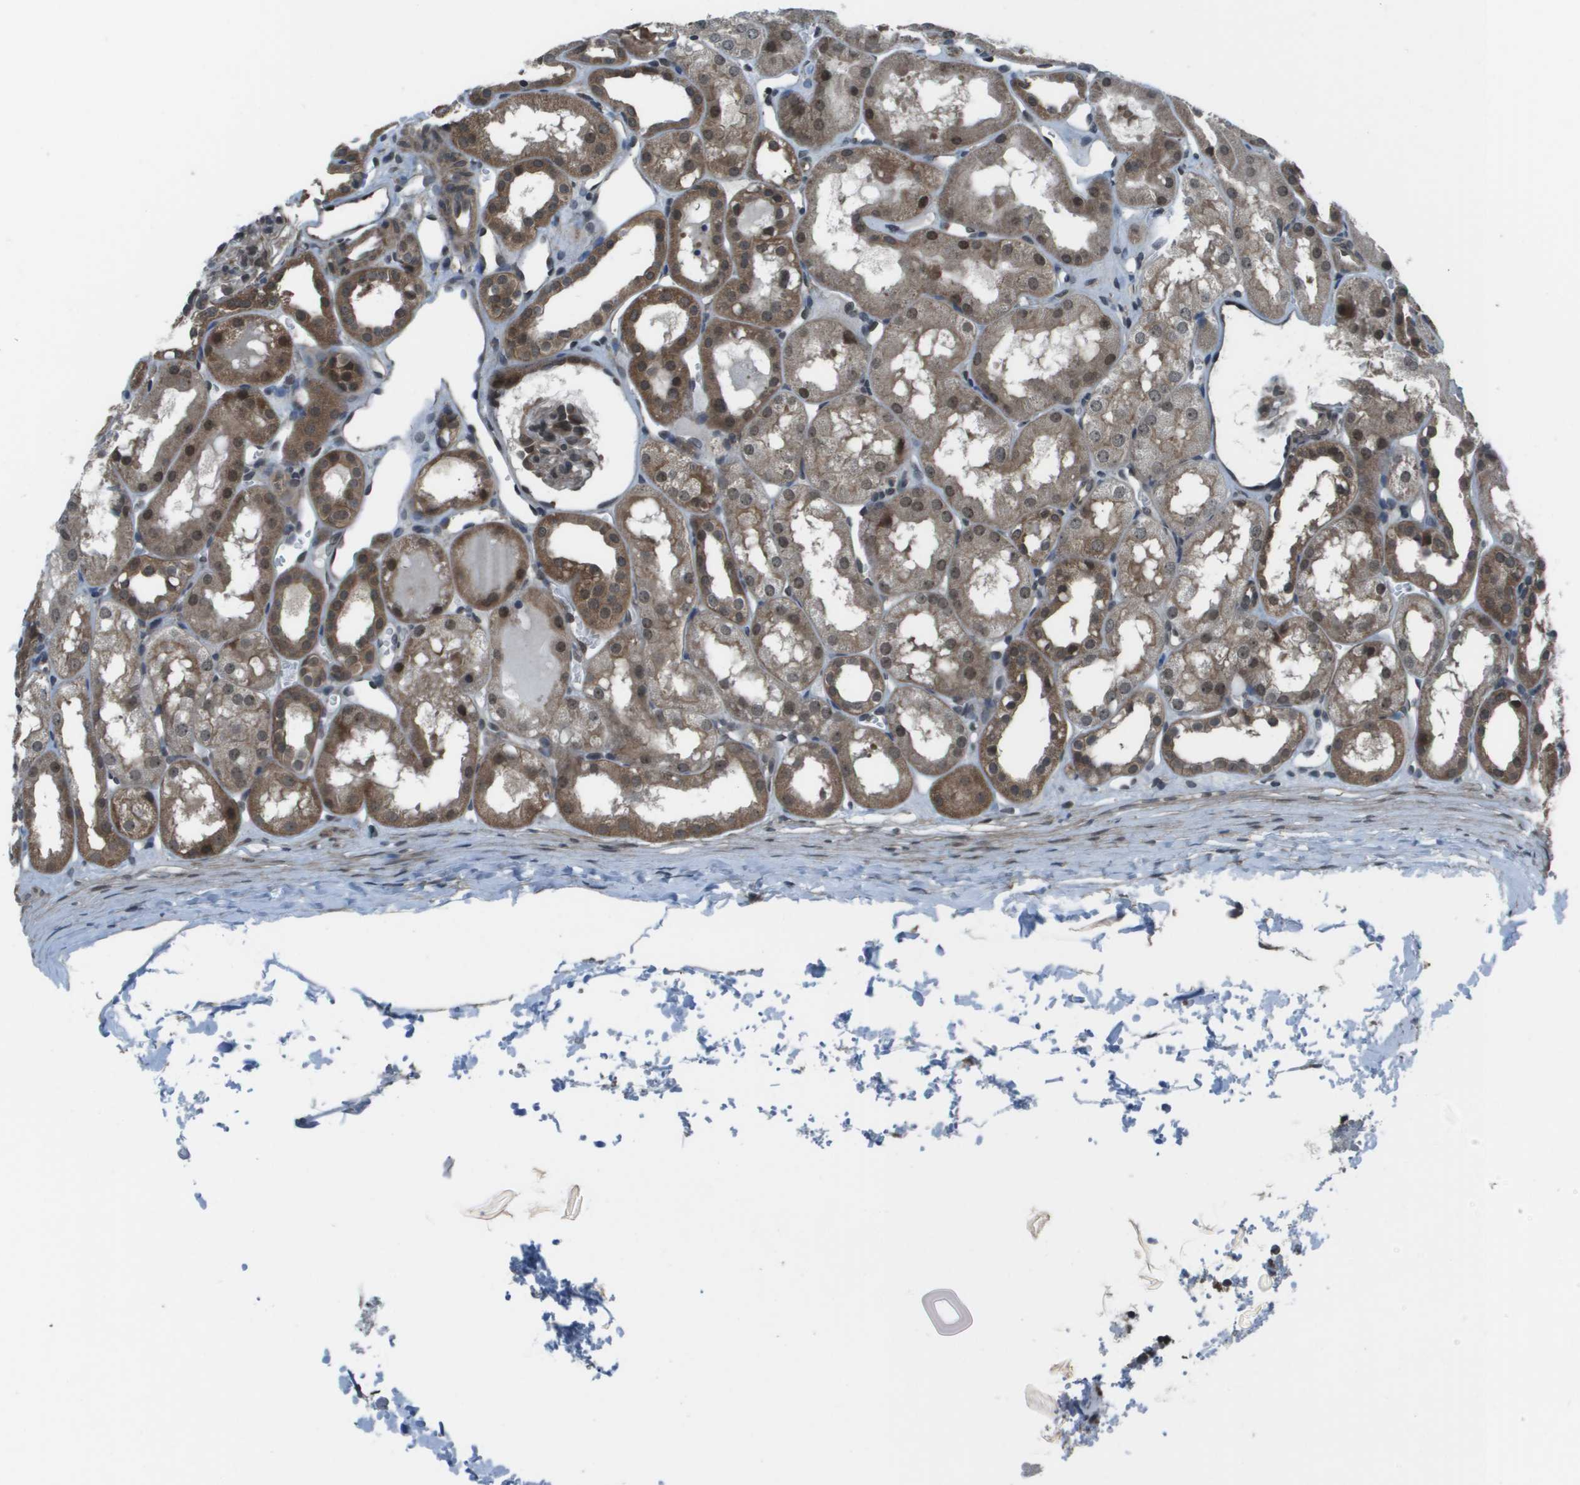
{"staining": {"intensity": "moderate", "quantity": "<25%", "location": "cytoplasmic/membranous,nuclear"}, "tissue": "kidney", "cell_type": "Cells in glomeruli", "image_type": "normal", "snomed": [{"axis": "morphology", "description": "Normal tissue, NOS"}, {"axis": "topography", "description": "Kidney"}, {"axis": "topography", "description": "Urinary bladder"}], "caption": "Immunohistochemistry (IHC) of normal human kidney displays low levels of moderate cytoplasmic/membranous,nuclear positivity in approximately <25% of cells in glomeruli.", "gene": "PPFIA1", "patient": {"sex": "male", "age": 16}}